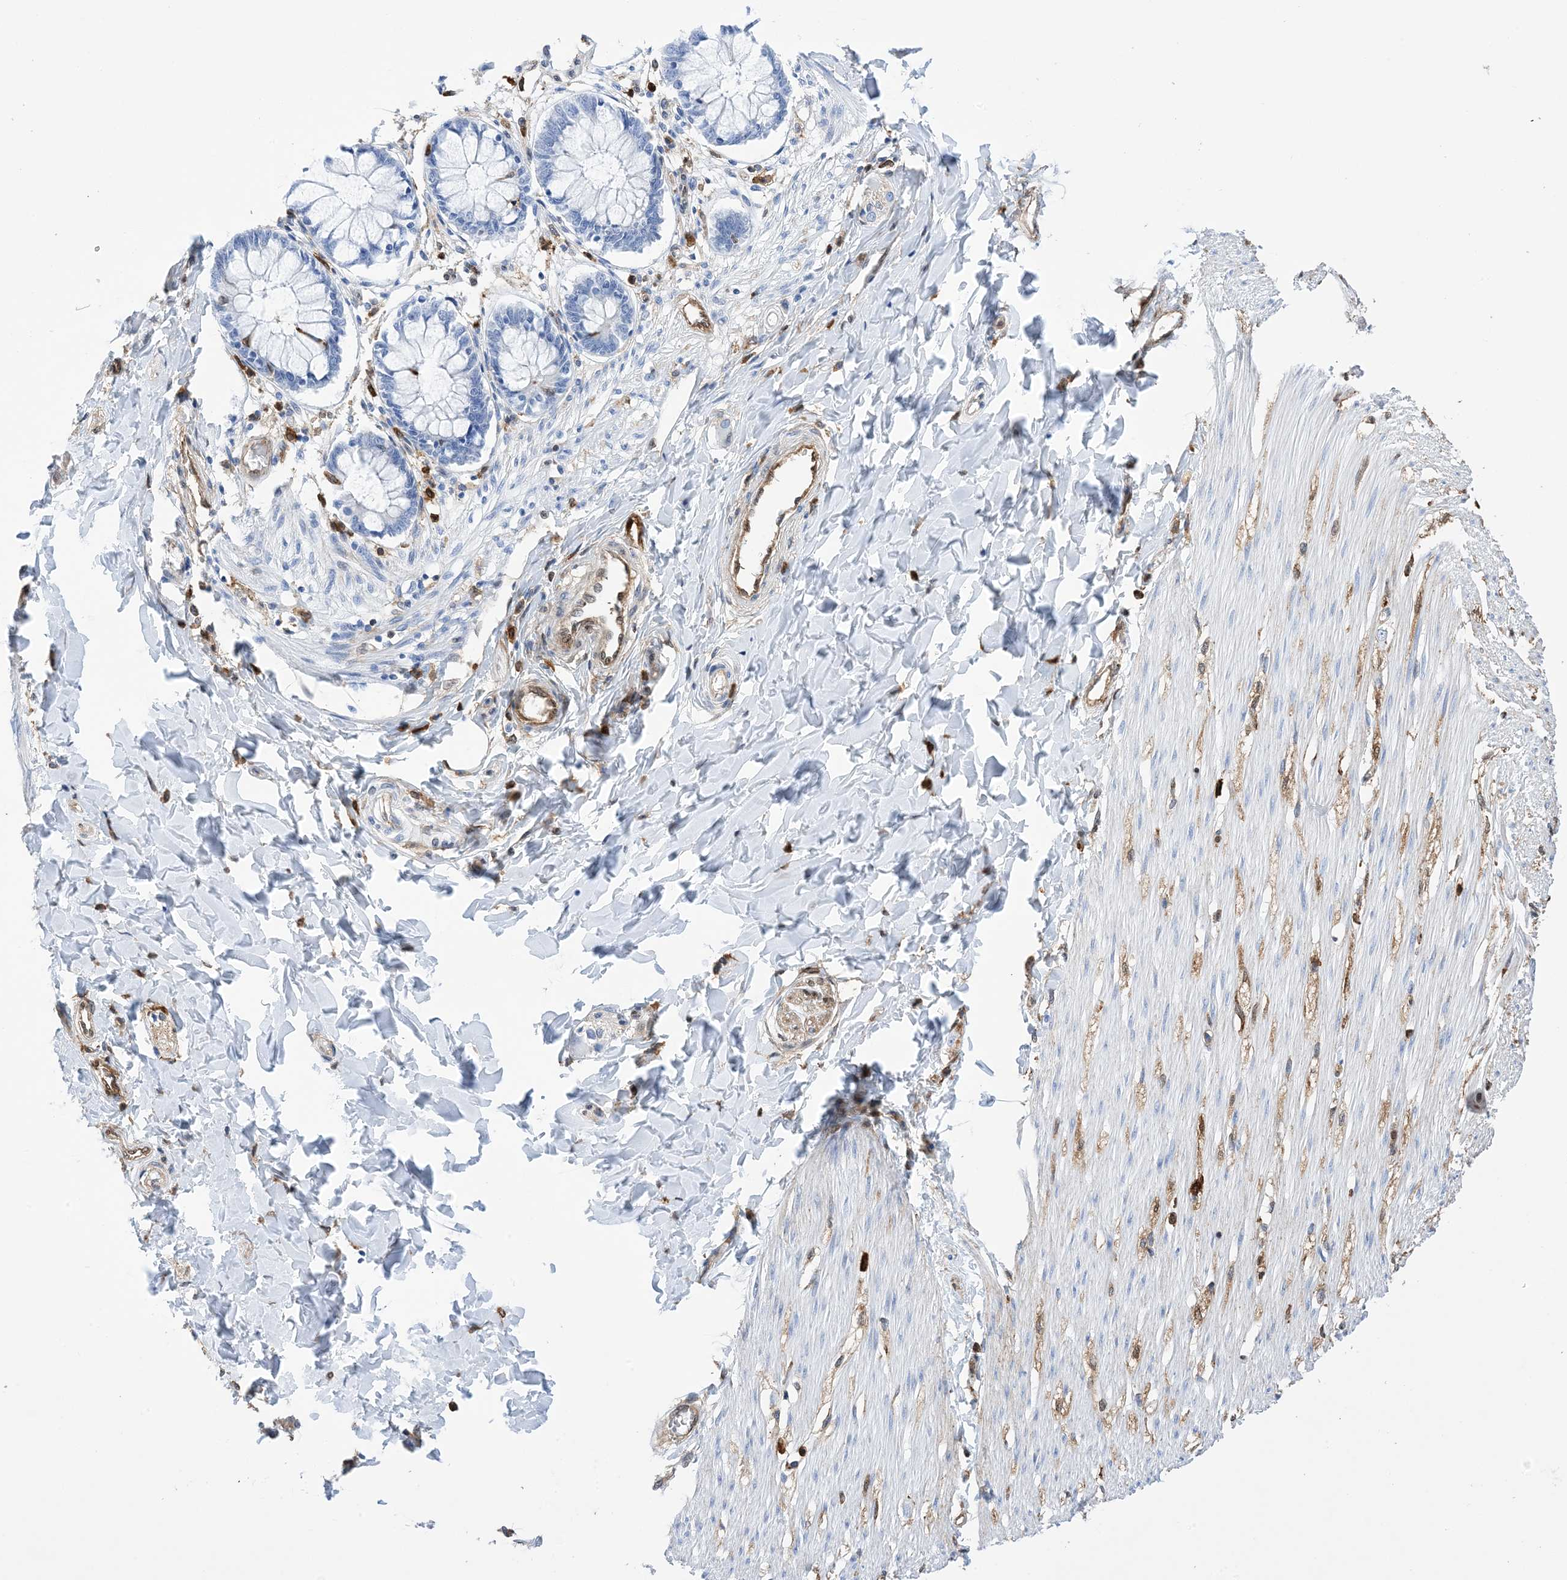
{"staining": {"intensity": "weak", "quantity": "<25%", "location": "cytoplasmic/membranous"}, "tissue": "smooth muscle", "cell_type": "Smooth muscle cells", "image_type": "normal", "snomed": [{"axis": "morphology", "description": "Normal tissue, NOS"}, {"axis": "morphology", "description": "Adenocarcinoma, NOS"}, {"axis": "topography", "description": "Colon"}, {"axis": "topography", "description": "Peripheral nerve tissue"}], "caption": "High magnification brightfield microscopy of normal smooth muscle stained with DAB (brown) and counterstained with hematoxylin (blue): smooth muscle cells show no significant expression. The staining was performed using DAB (3,3'-diaminobenzidine) to visualize the protein expression in brown, while the nuclei were stained in blue with hematoxylin (Magnification: 20x).", "gene": "ANXA1", "patient": {"sex": "male", "age": 14}}